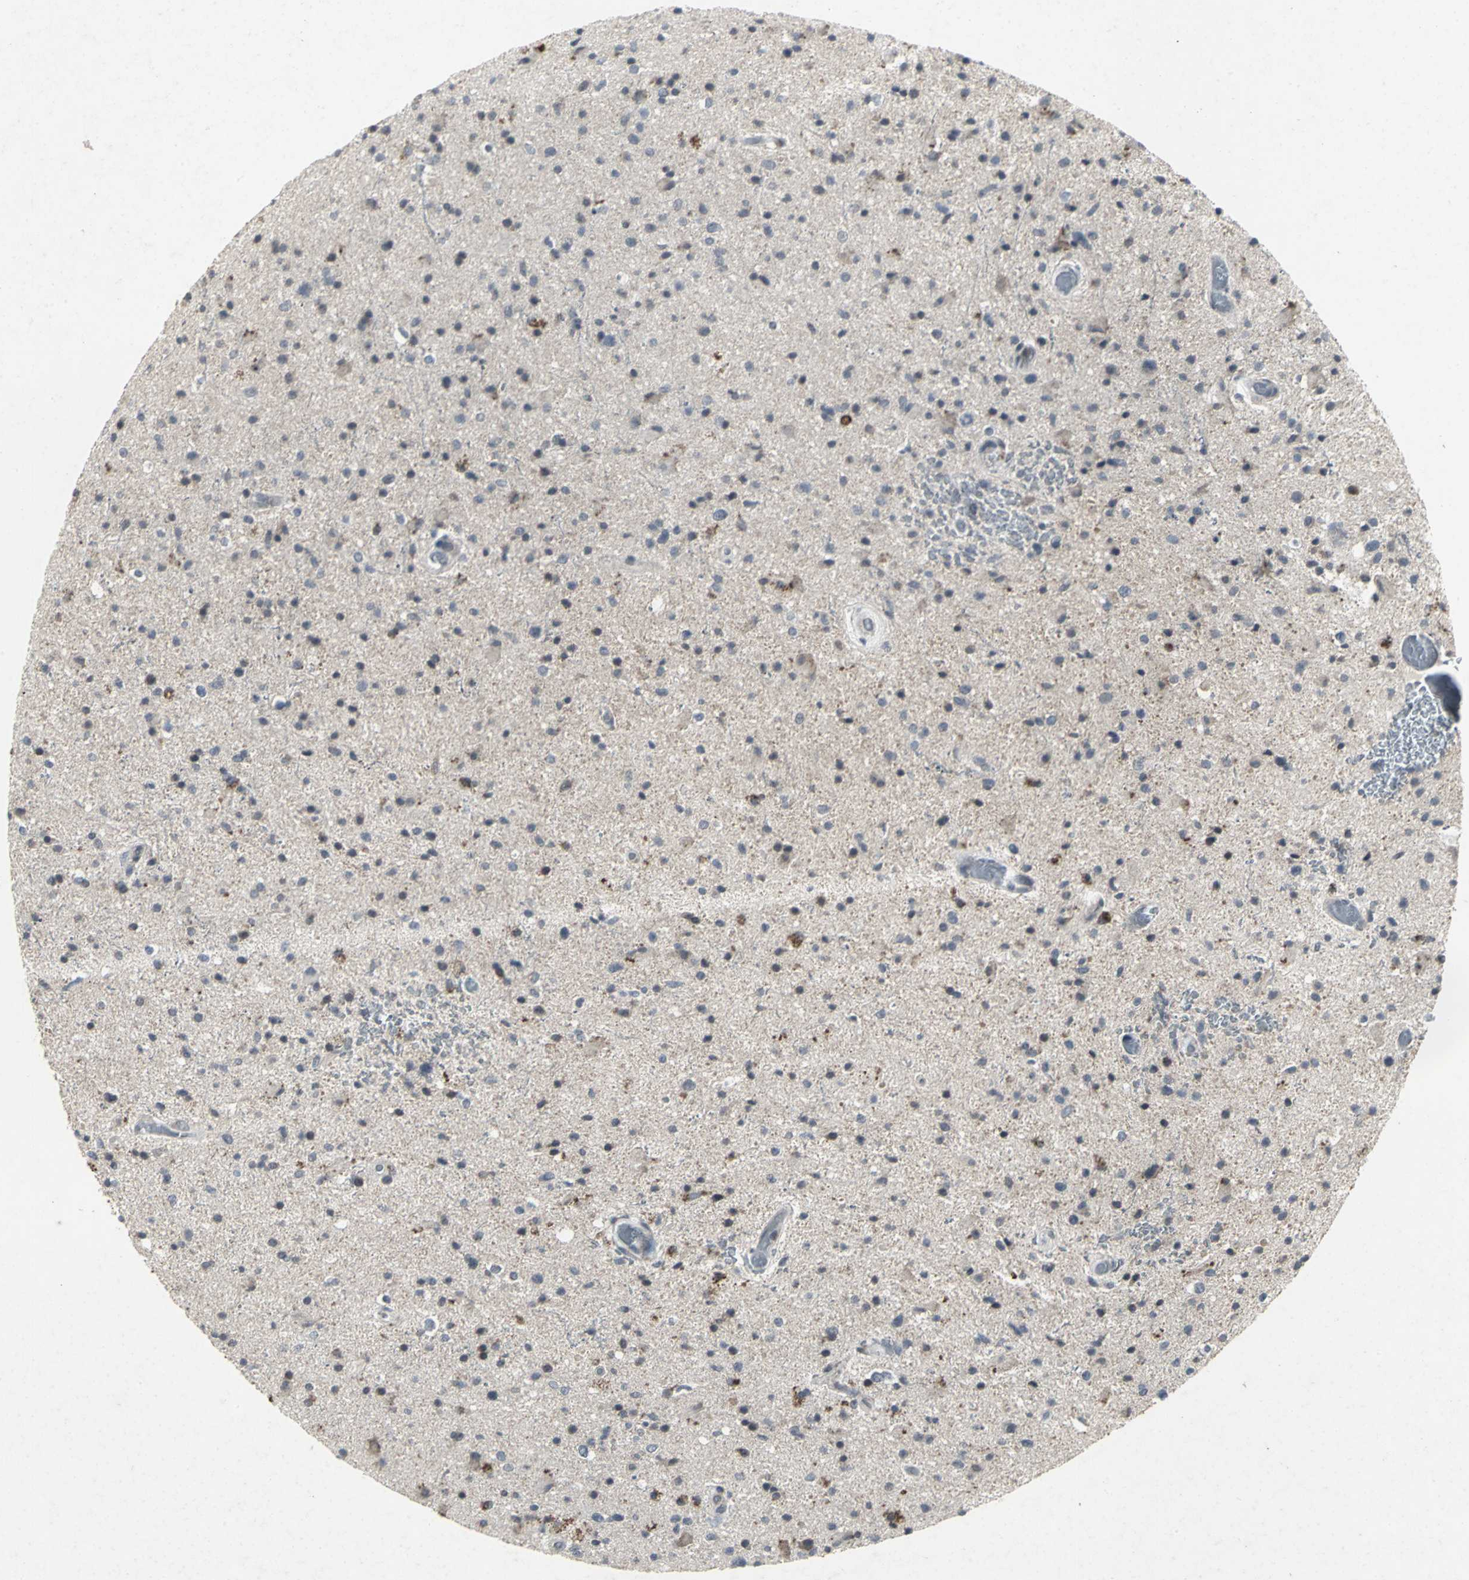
{"staining": {"intensity": "weak", "quantity": "<25%", "location": "cytoplasmic/membranous"}, "tissue": "glioma", "cell_type": "Tumor cells", "image_type": "cancer", "snomed": [{"axis": "morphology", "description": "Glioma, malignant, High grade"}, {"axis": "topography", "description": "Brain"}], "caption": "Tumor cells show no significant protein positivity in malignant glioma (high-grade). Nuclei are stained in blue.", "gene": "BMP4", "patient": {"sex": "male", "age": 33}}